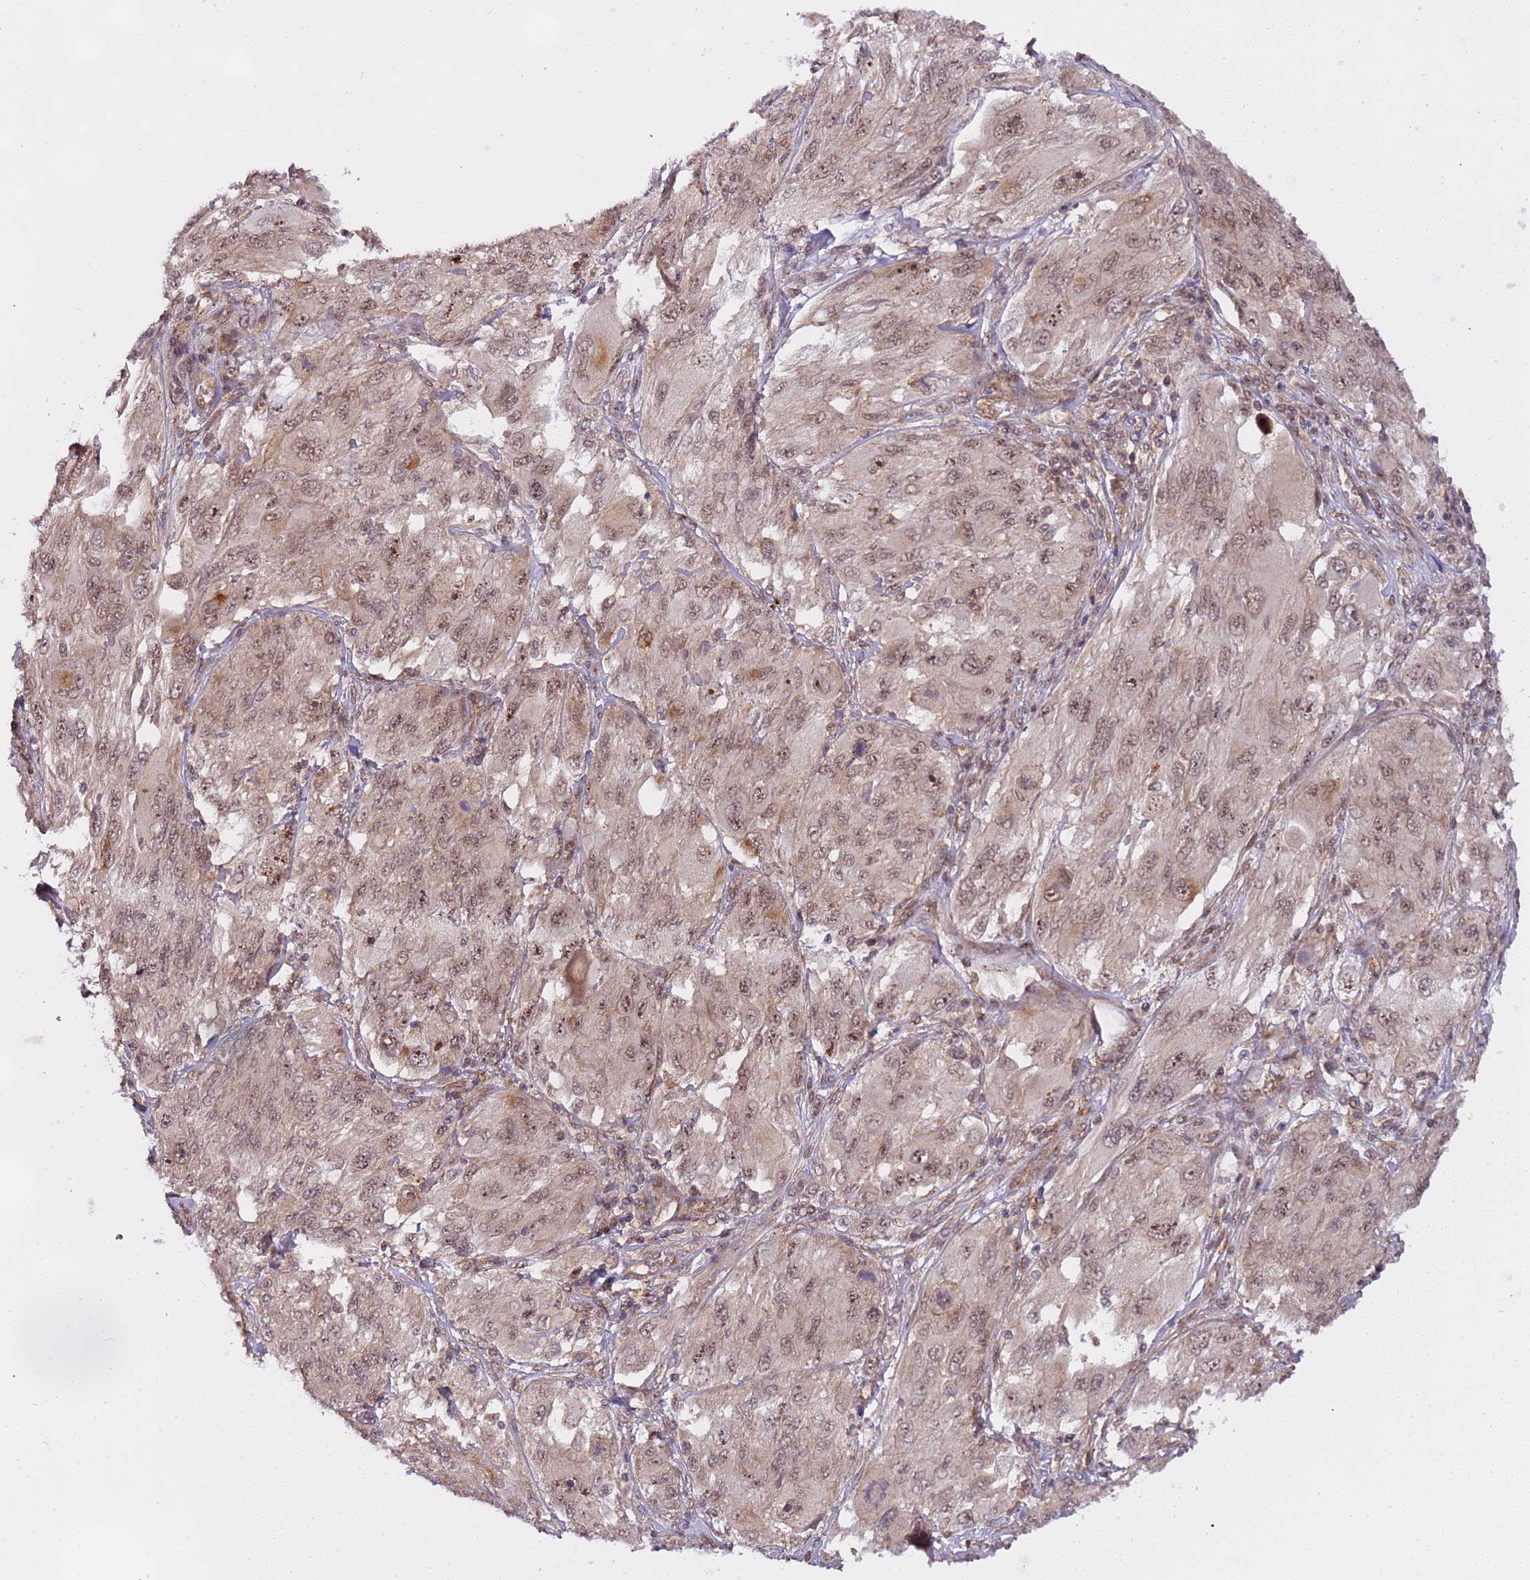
{"staining": {"intensity": "weak", "quantity": ">75%", "location": "cytoplasmic/membranous,nuclear"}, "tissue": "melanoma", "cell_type": "Tumor cells", "image_type": "cancer", "snomed": [{"axis": "morphology", "description": "Malignant melanoma, NOS"}, {"axis": "topography", "description": "Skin"}], "caption": "Immunohistochemical staining of melanoma exhibits low levels of weak cytoplasmic/membranous and nuclear protein positivity in approximately >75% of tumor cells. The protein is shown in brown color, while the nuclei are stained blue.", "gene": "EMC2", "patient": {"sex": "female", "age": 91}}